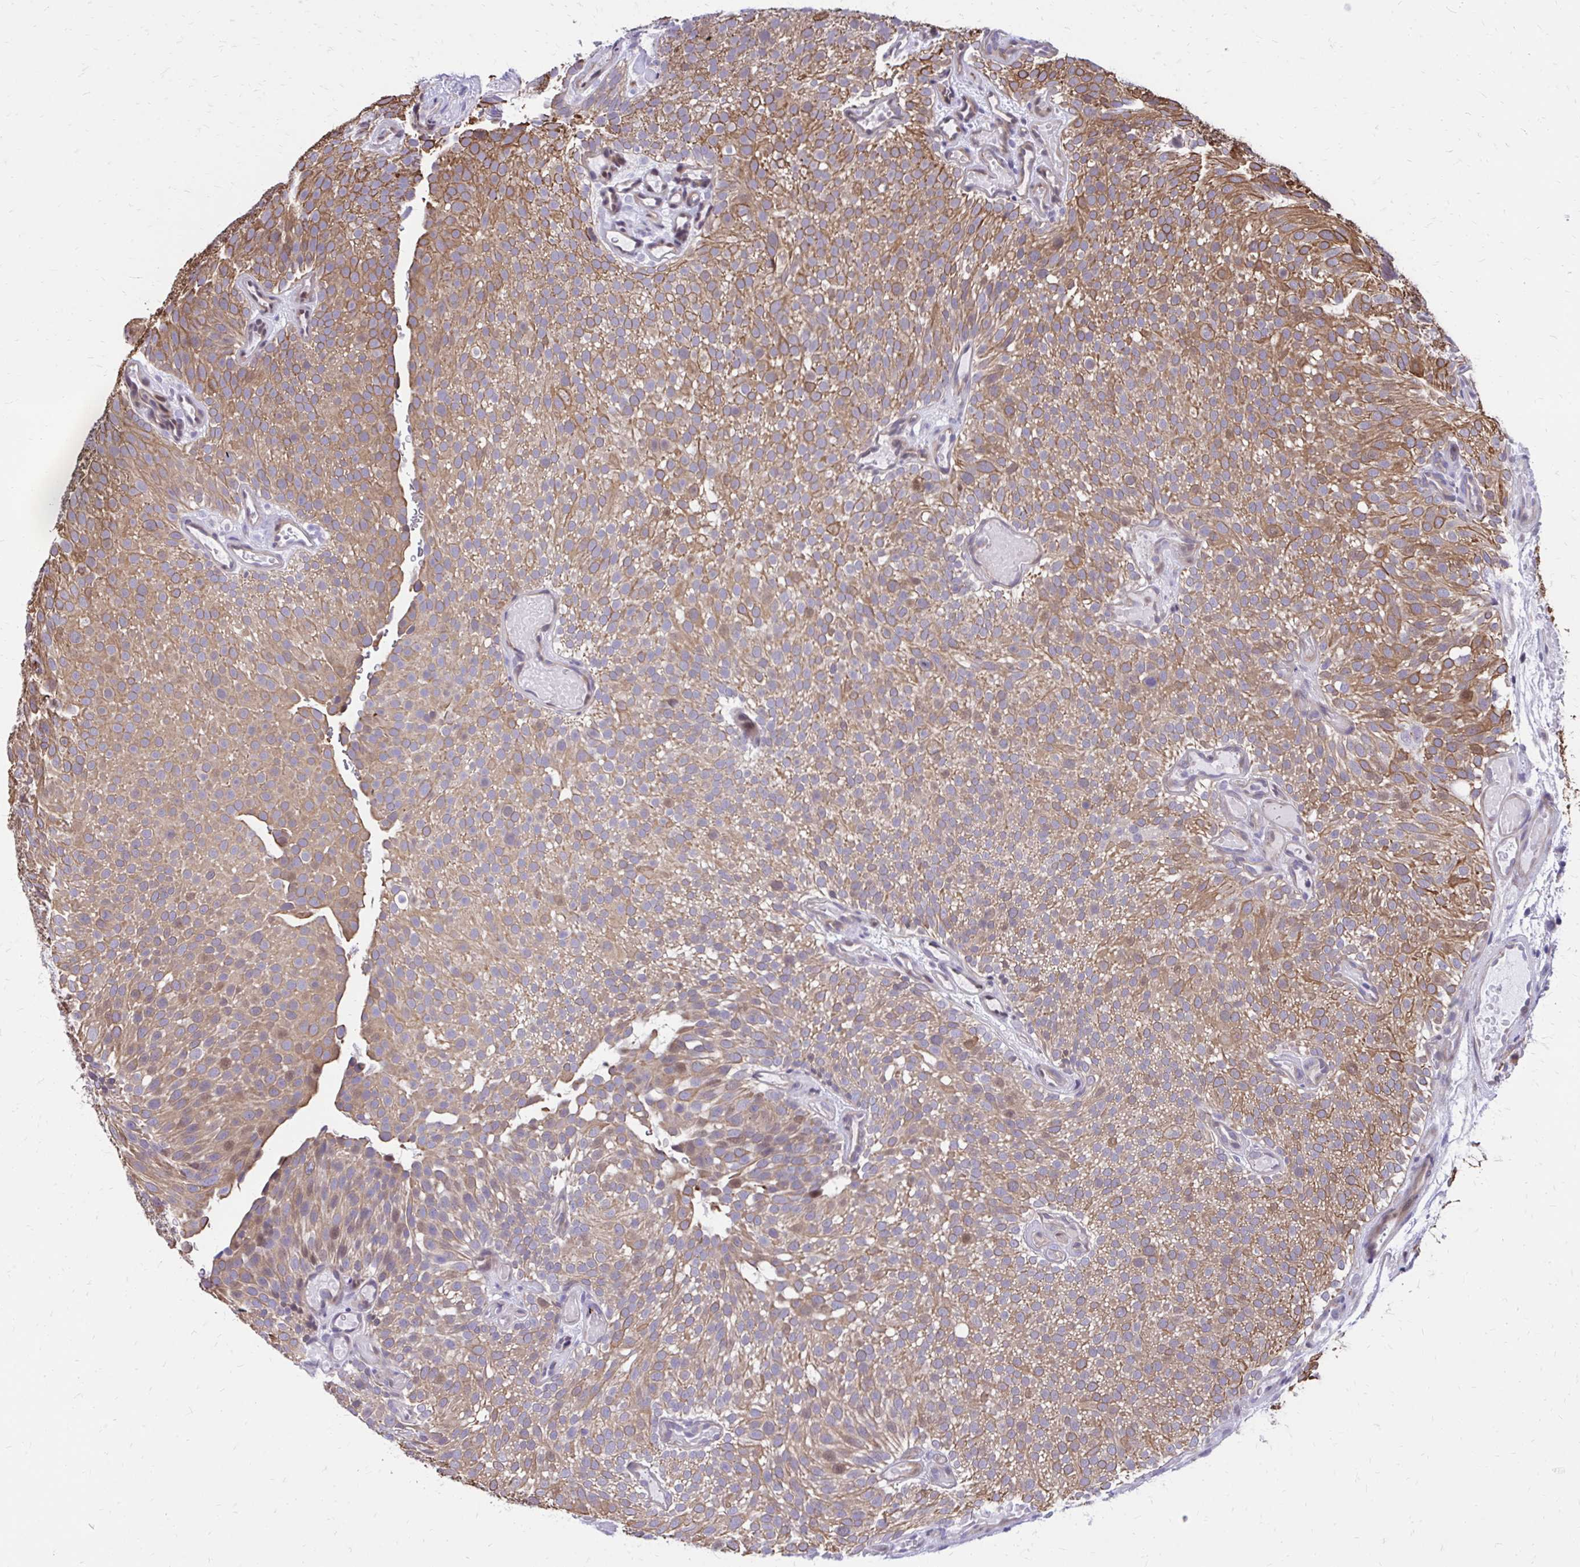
{"staining": {"intensity": "moderate", "quantity": ">75%", "location": "cytoplasmic/membranous,nuclear"}, "tissue": "urothelial cancer", "cell_type": "Tumor cells", "image_type": "cancer", "snomed": [{"axis": "morphology", "description": "Urothelial carcinoma, Low grade"}, {"axis": "topography", "description": "Urinary bladder"}], "caption": "There is medium levels of moderate cytoplasmic/membranous and nuclear expression in tumor cells of urothelial carcinoma (low-grade), as demonstrated by immunohistochemical staining (brown color).", "gene": "ANKRD30B", "patient": {"sex": "male", "age": 78}}